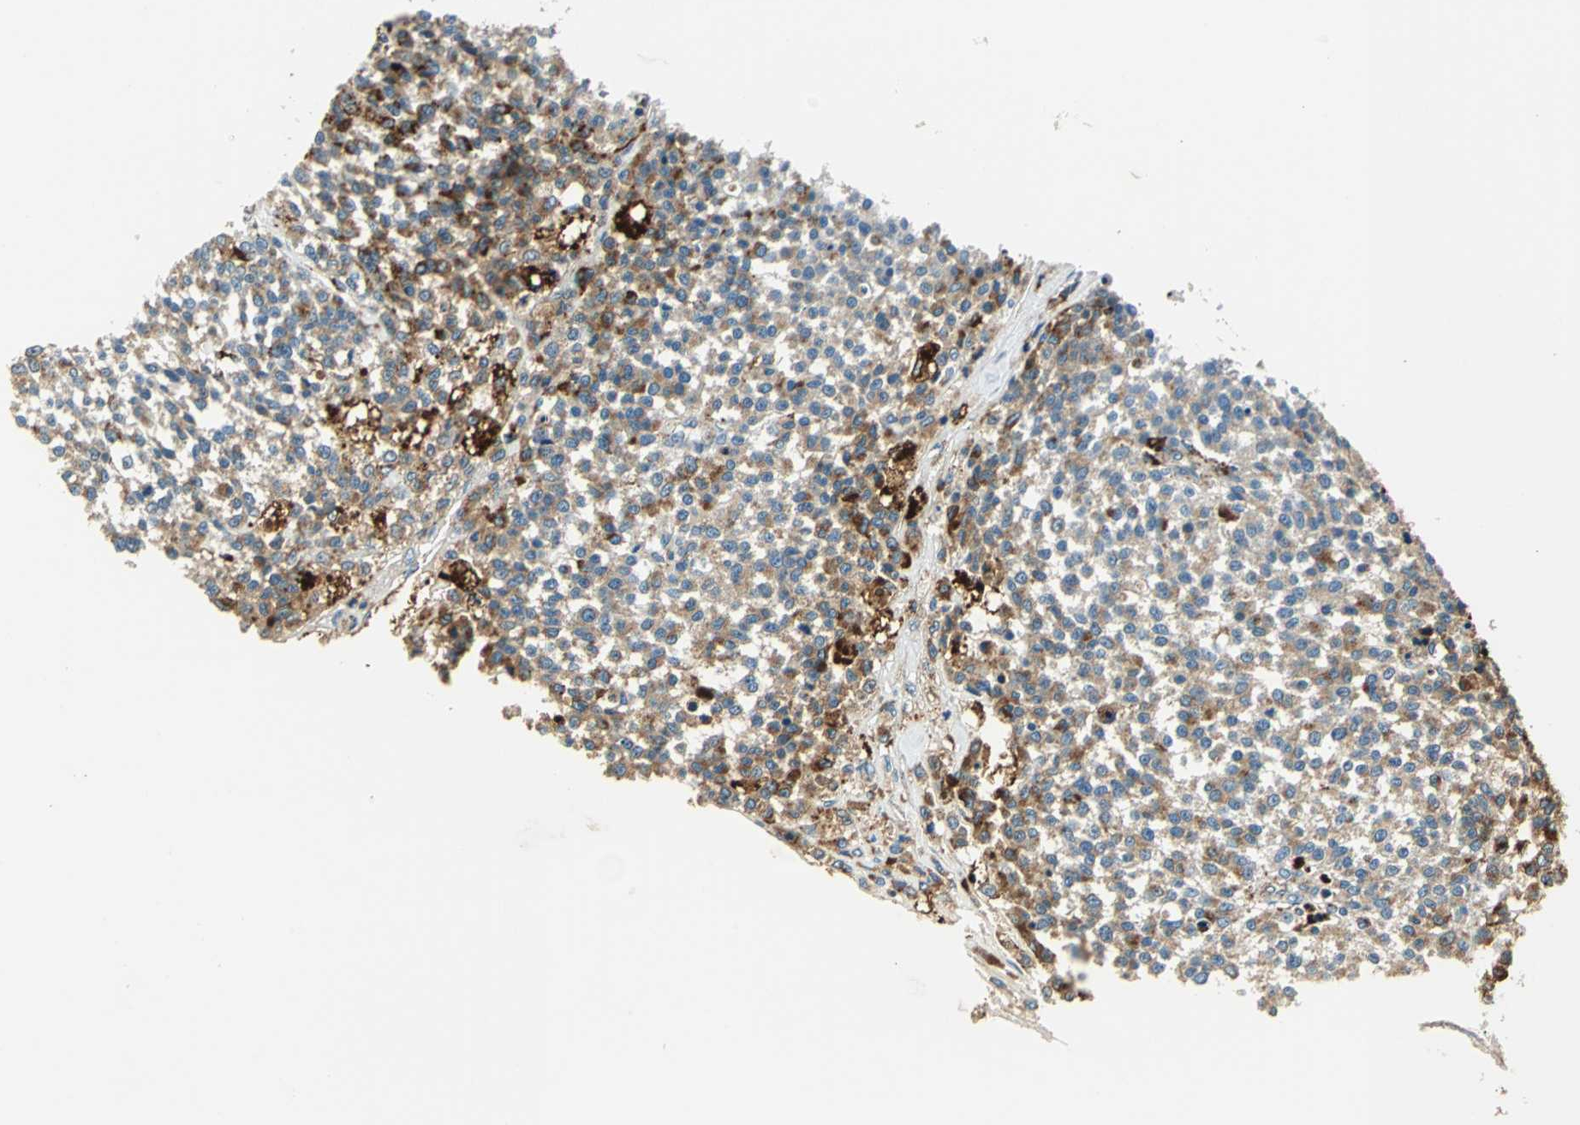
{"staining": {"intensity": "weak", "quantity": "25%-75%", "location": "cytoplasmic/membranous"}, "tissue": "testis cancer", "cell_type": "Tumor cells", "image_type": "cancer", "snomed": [{"axis": "morphology", "description": "Seminoma, NOS"}, {"axis": "topography", "description": "Testis"}], "caption": "A photomicrograph of seminoma (testis) stained for a protein shows weak cytoplasmic/membranous brown staining in tumor cells.", "gene": "NIT1", "patient": {"sex": "male", "age": 59}}